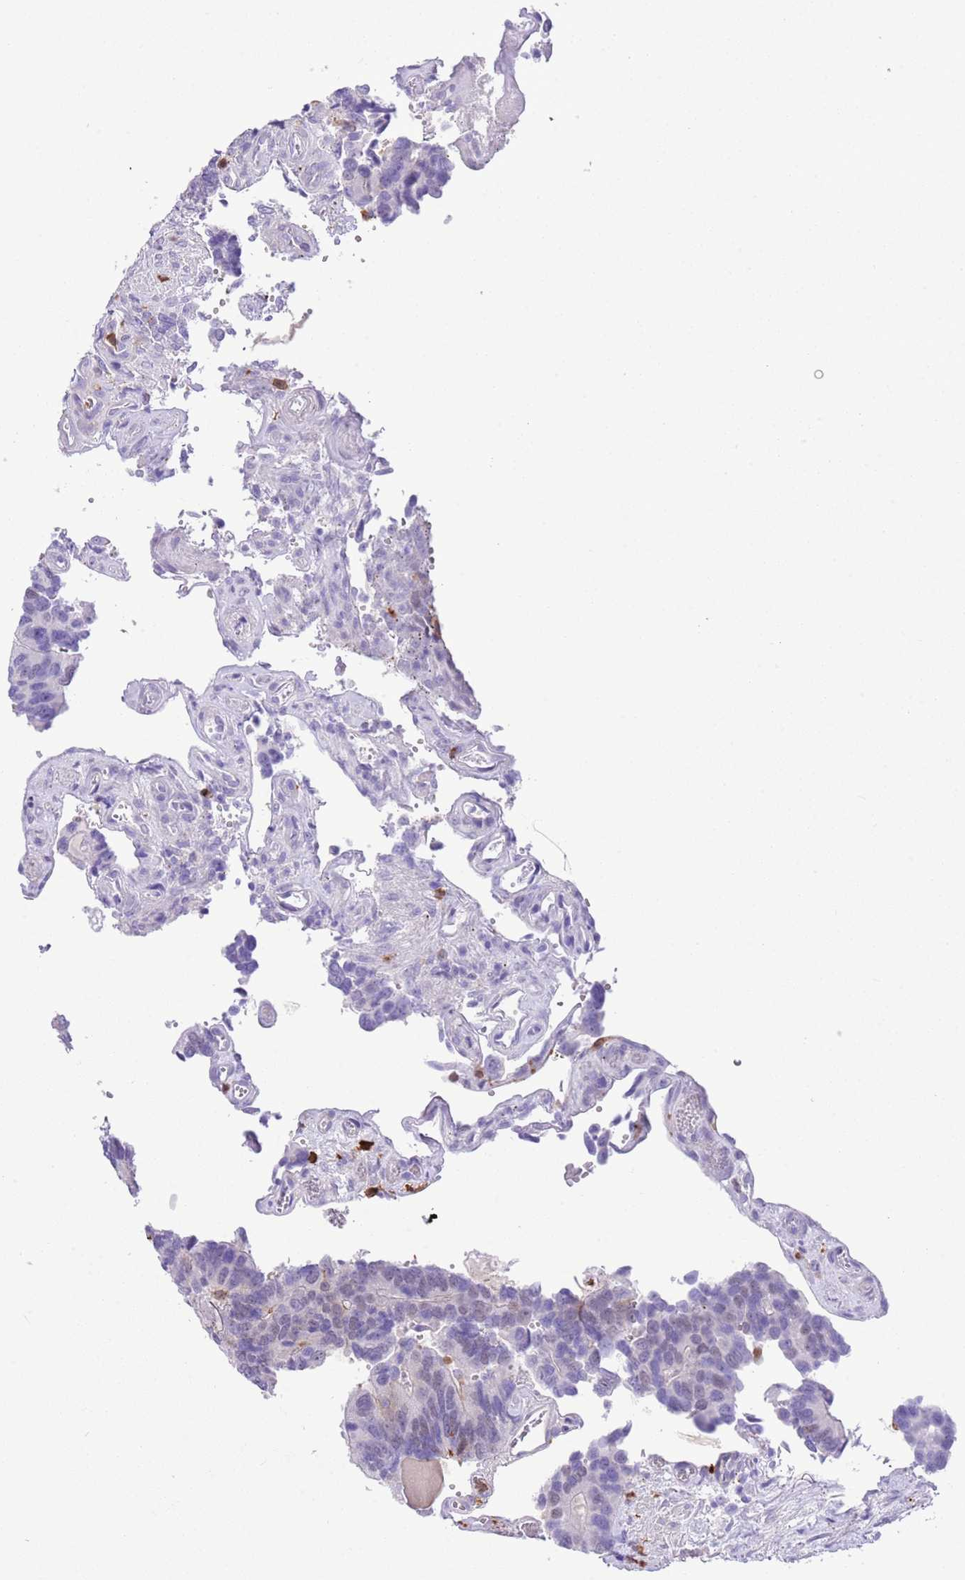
{"staining": {"intensity": "negative", "quantity": "none", "location": "none"}, "tissue": "colorectal cancer", "cell_type": "Tumor cells", "image_type": "cancer", "snomed": [{"axis": "morphology", "description": "Adenocarcinoma, NOS"}, {"axis": "topography", "description": "Colon"}], "caption": "High magnification brightfield microscopy of colorectal adenocarcinoma stained with DAB (3,3'-diaminobenzidine) (brown) and counterstained with hematoxylin (blue): tumor cells show no significant expression.", "gene": "EFHD2", "patient": {"sex": "male", "age": 84}}